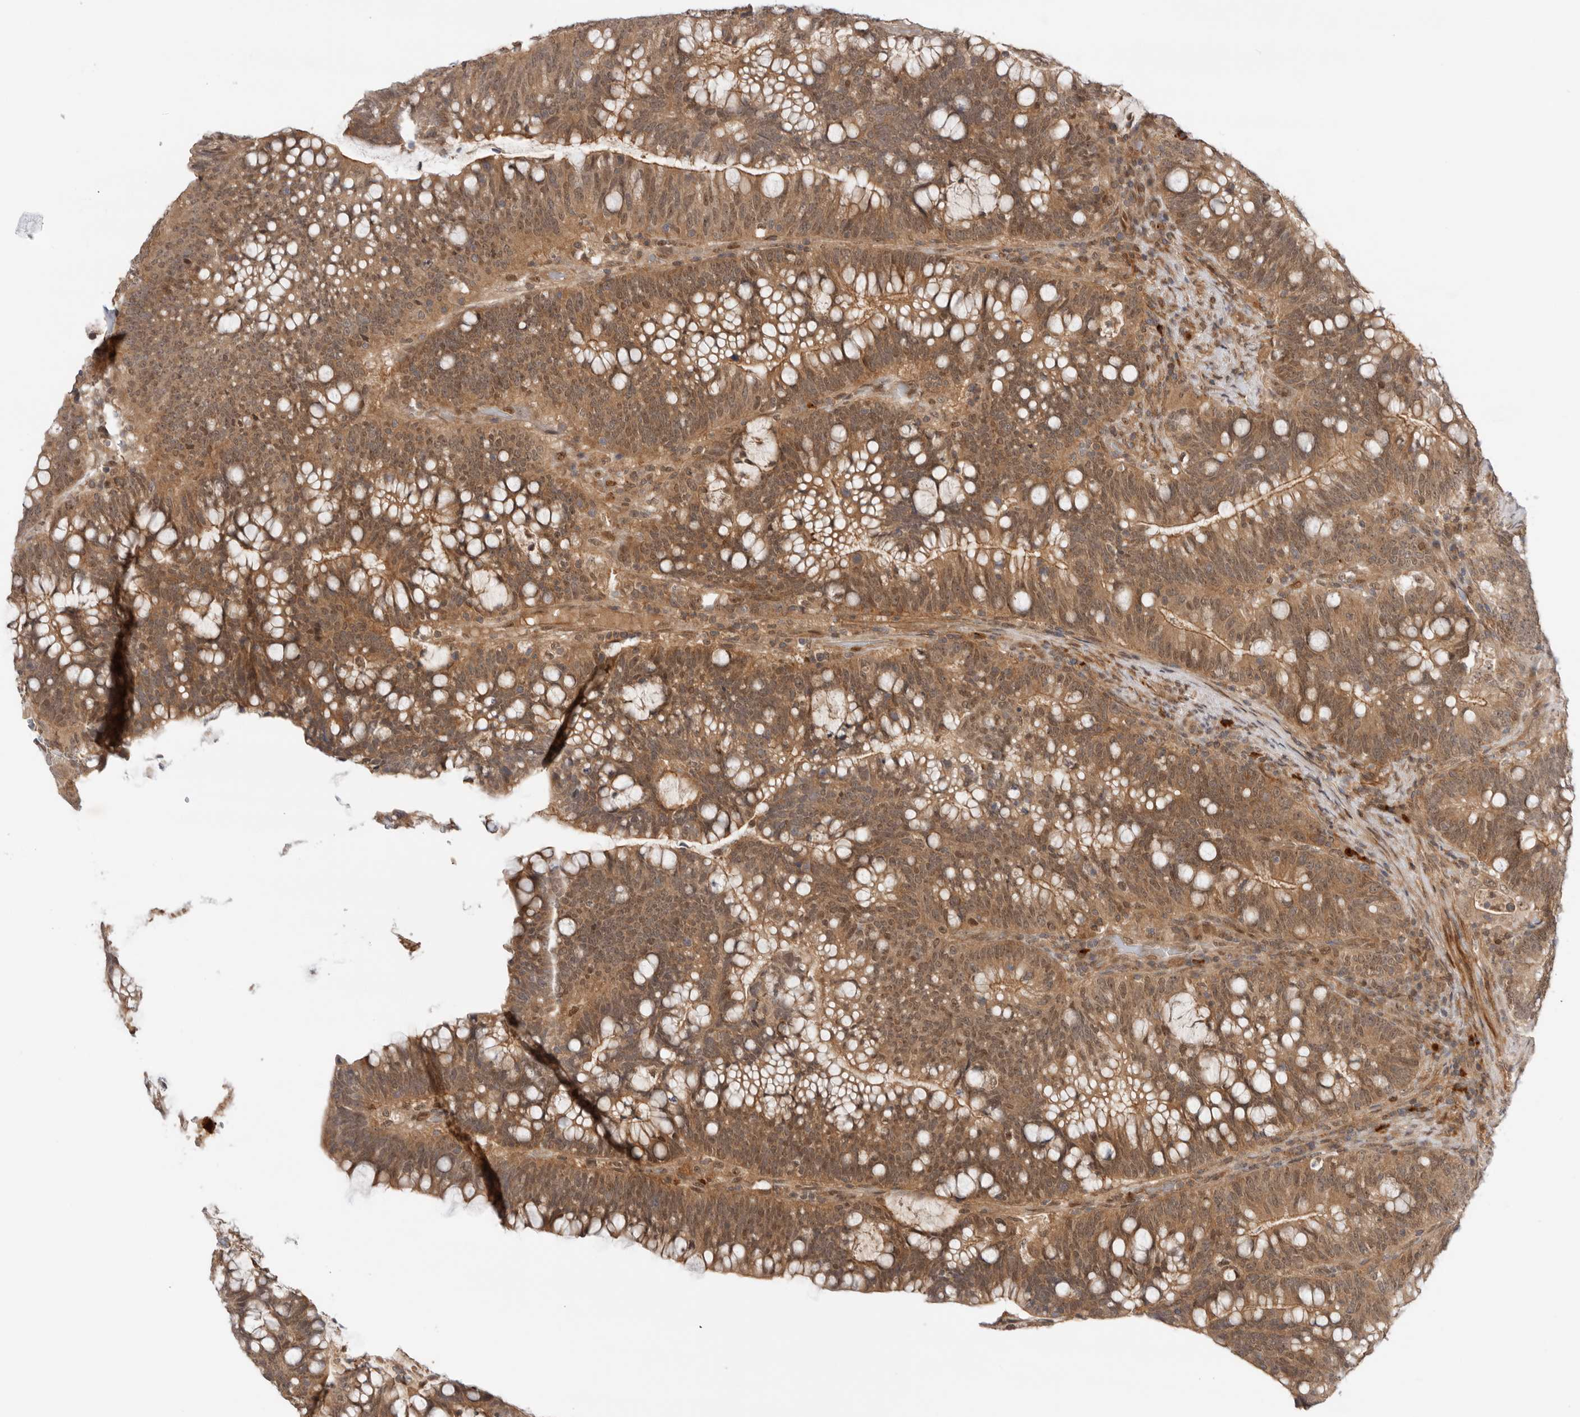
{"staining": {"intensity": "moderate", "quantity": ">75%", "location": "cytoplasmic/membranous"}, "tissue": "colorectal cancer", "cell_type": "Tumor cells", "image_type": "cancer", "snomed": [{"axis": "morphology", "description": "Adenocarcinoma, NOS"}, {"axis": "topography", "description": "Colon"}], "caption": "Immunohistochemistry of colorectal cancer (adenocarcinoma) shows medium levels of moderate cytoplasmic/membranous staining in about >75% of tumor cells.", "gene": "DCAF8", "patient": {"sex": "female", "age": 66}}